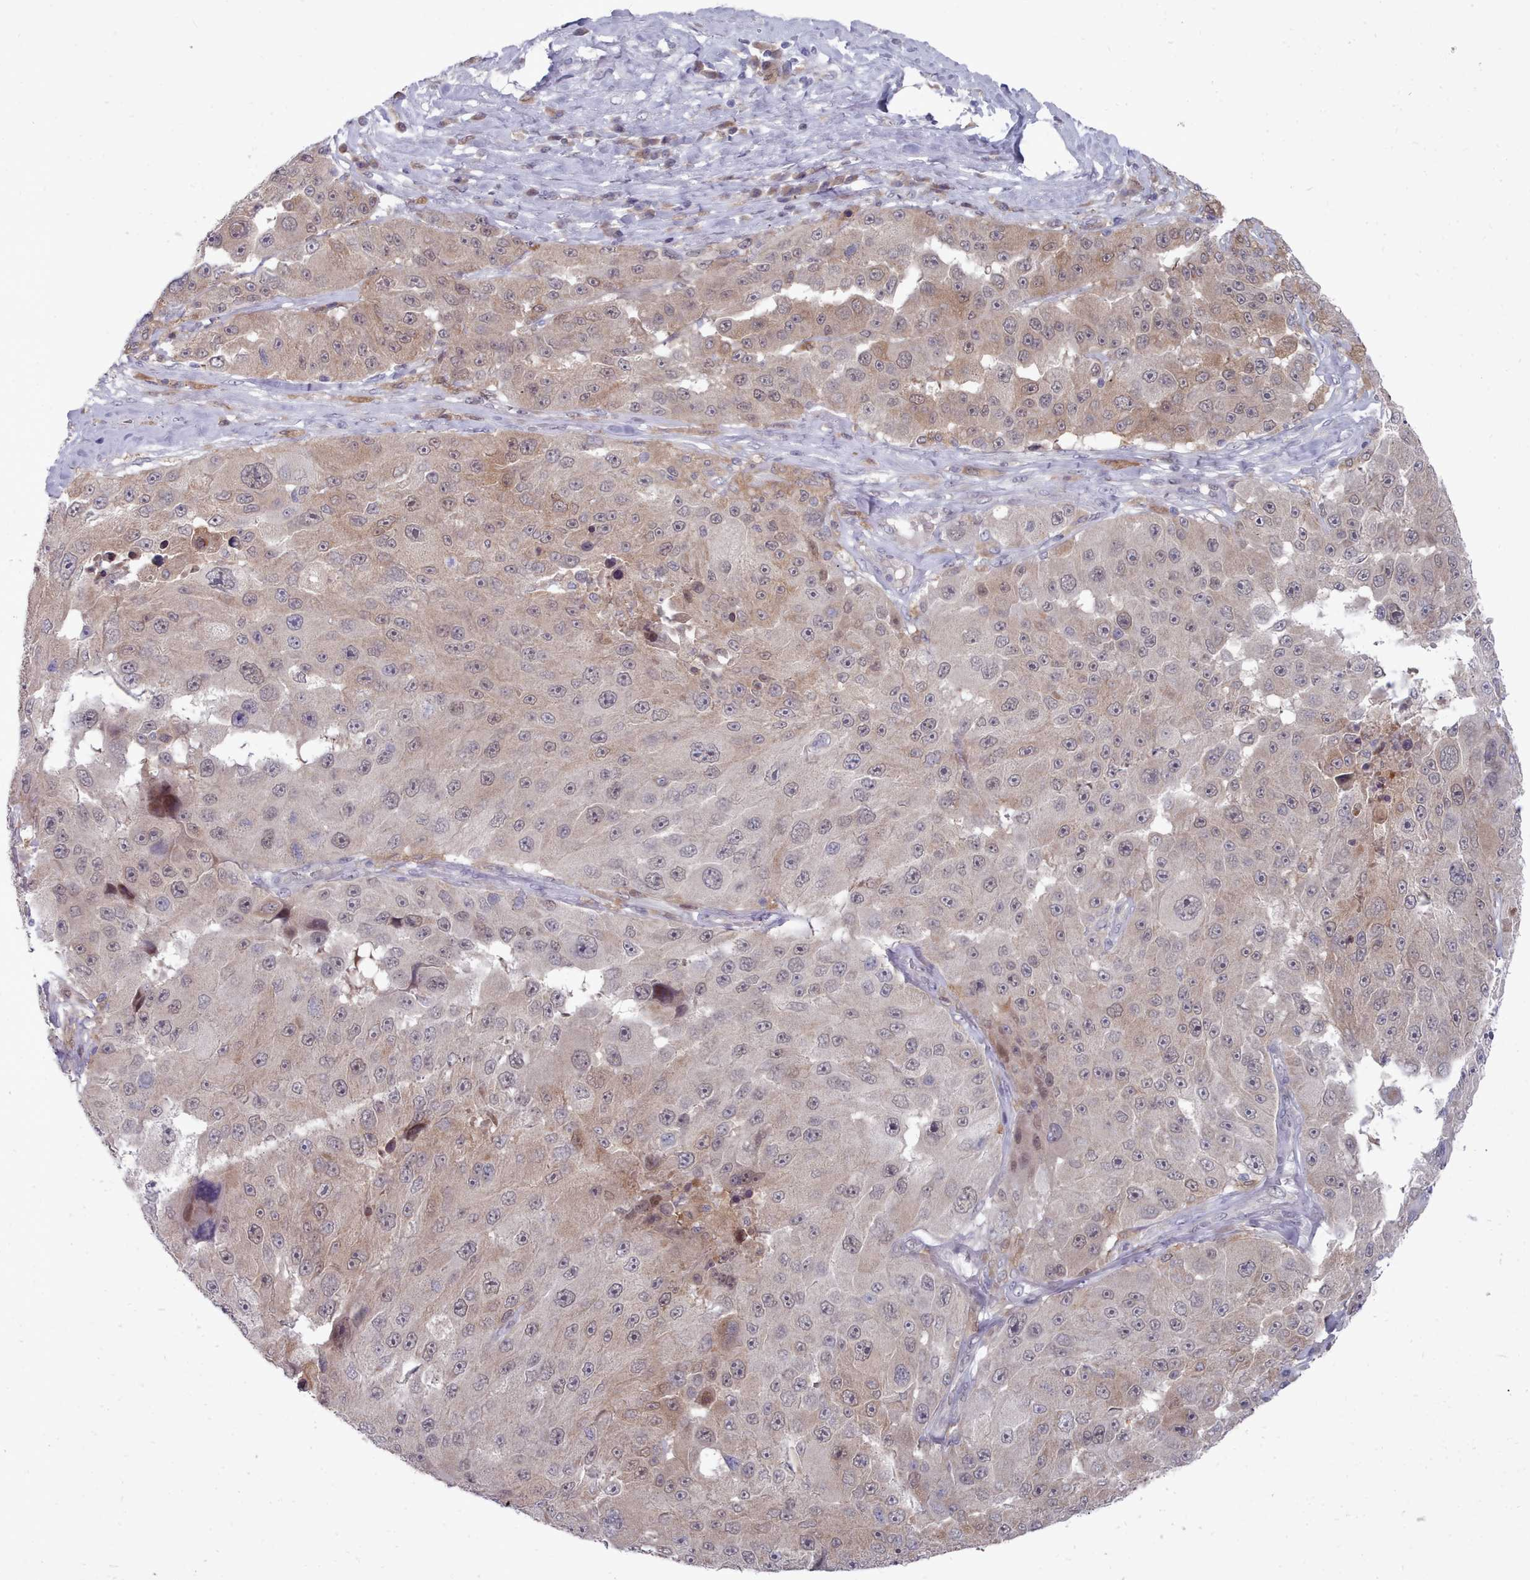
{"staining": {"intensity": "weak", "quantity": "25%-75%", "location": "cytoplasmic/membranous,nuclear"}, "tissue": "melanoma", "cell_type": "Tumor cells", "image_type": "cancer", "snomed": [{"axis": "morphology", "description": "Malignant melanoma, Metastatic site"}, {"axis": "topography", "description": "Lymph node"}], "caption": "Brown immunohistochemical staining in melanoma shows weak cytoplasmic/membranous and nuclear staining in approximately 25%-75% of tumor cells.", "gene": "GINS1", "patient": {"sex": "male", "age": 62}}